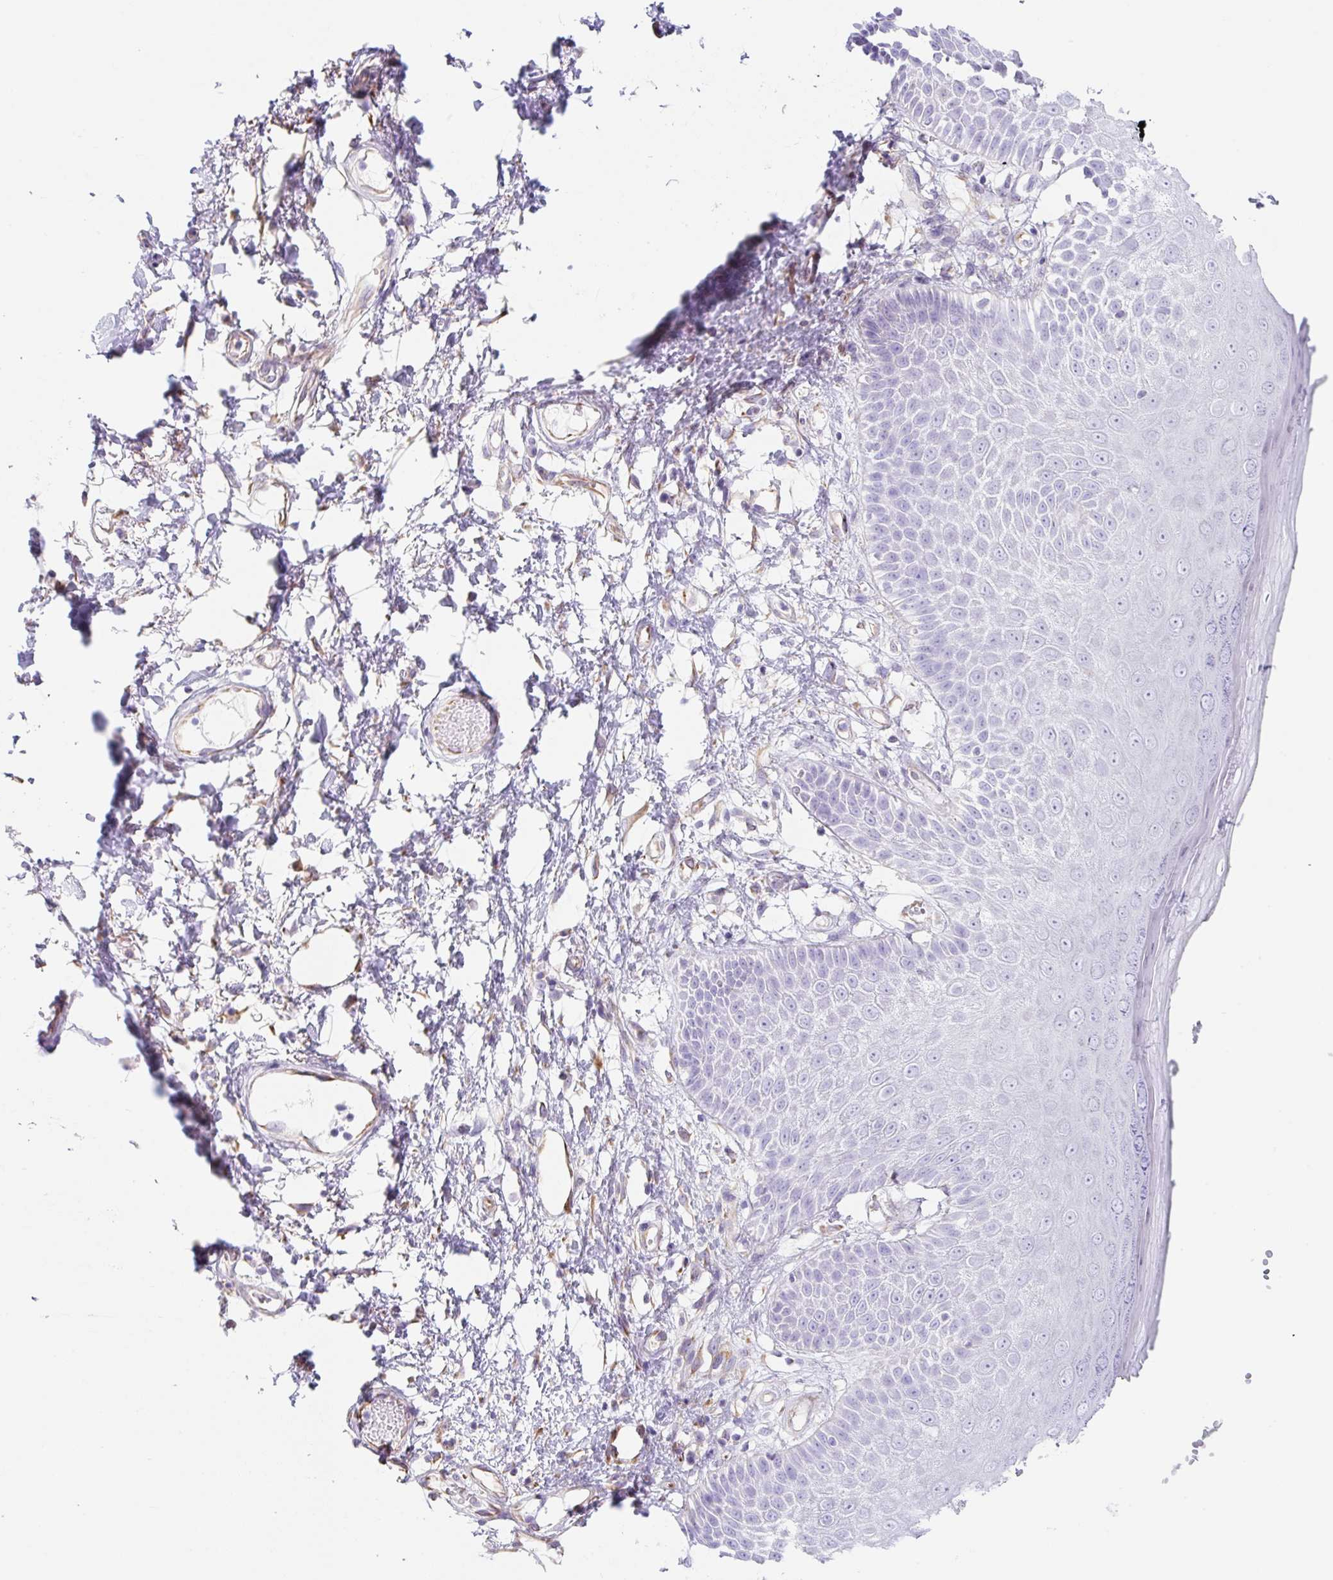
{"staining": {"intensity": "negative", "quantity": "none", "location": "none"}, "tissue": "skin", "cell_type": "Epidermal cells", "image_type": "normal", "snomed": [{"axis": "morphology", "description": "Normal tissue, NOS"}, {"axis": "topography", "description": "Anal"}, {"axis": "topography", "description": "Peripheral nerve tissue"}], "caption": "Micrograph shows no protein positivity in epidermal cells of benign skin.", "gene": "DKK4", "patient": {"sex": "male", "age": 78}}